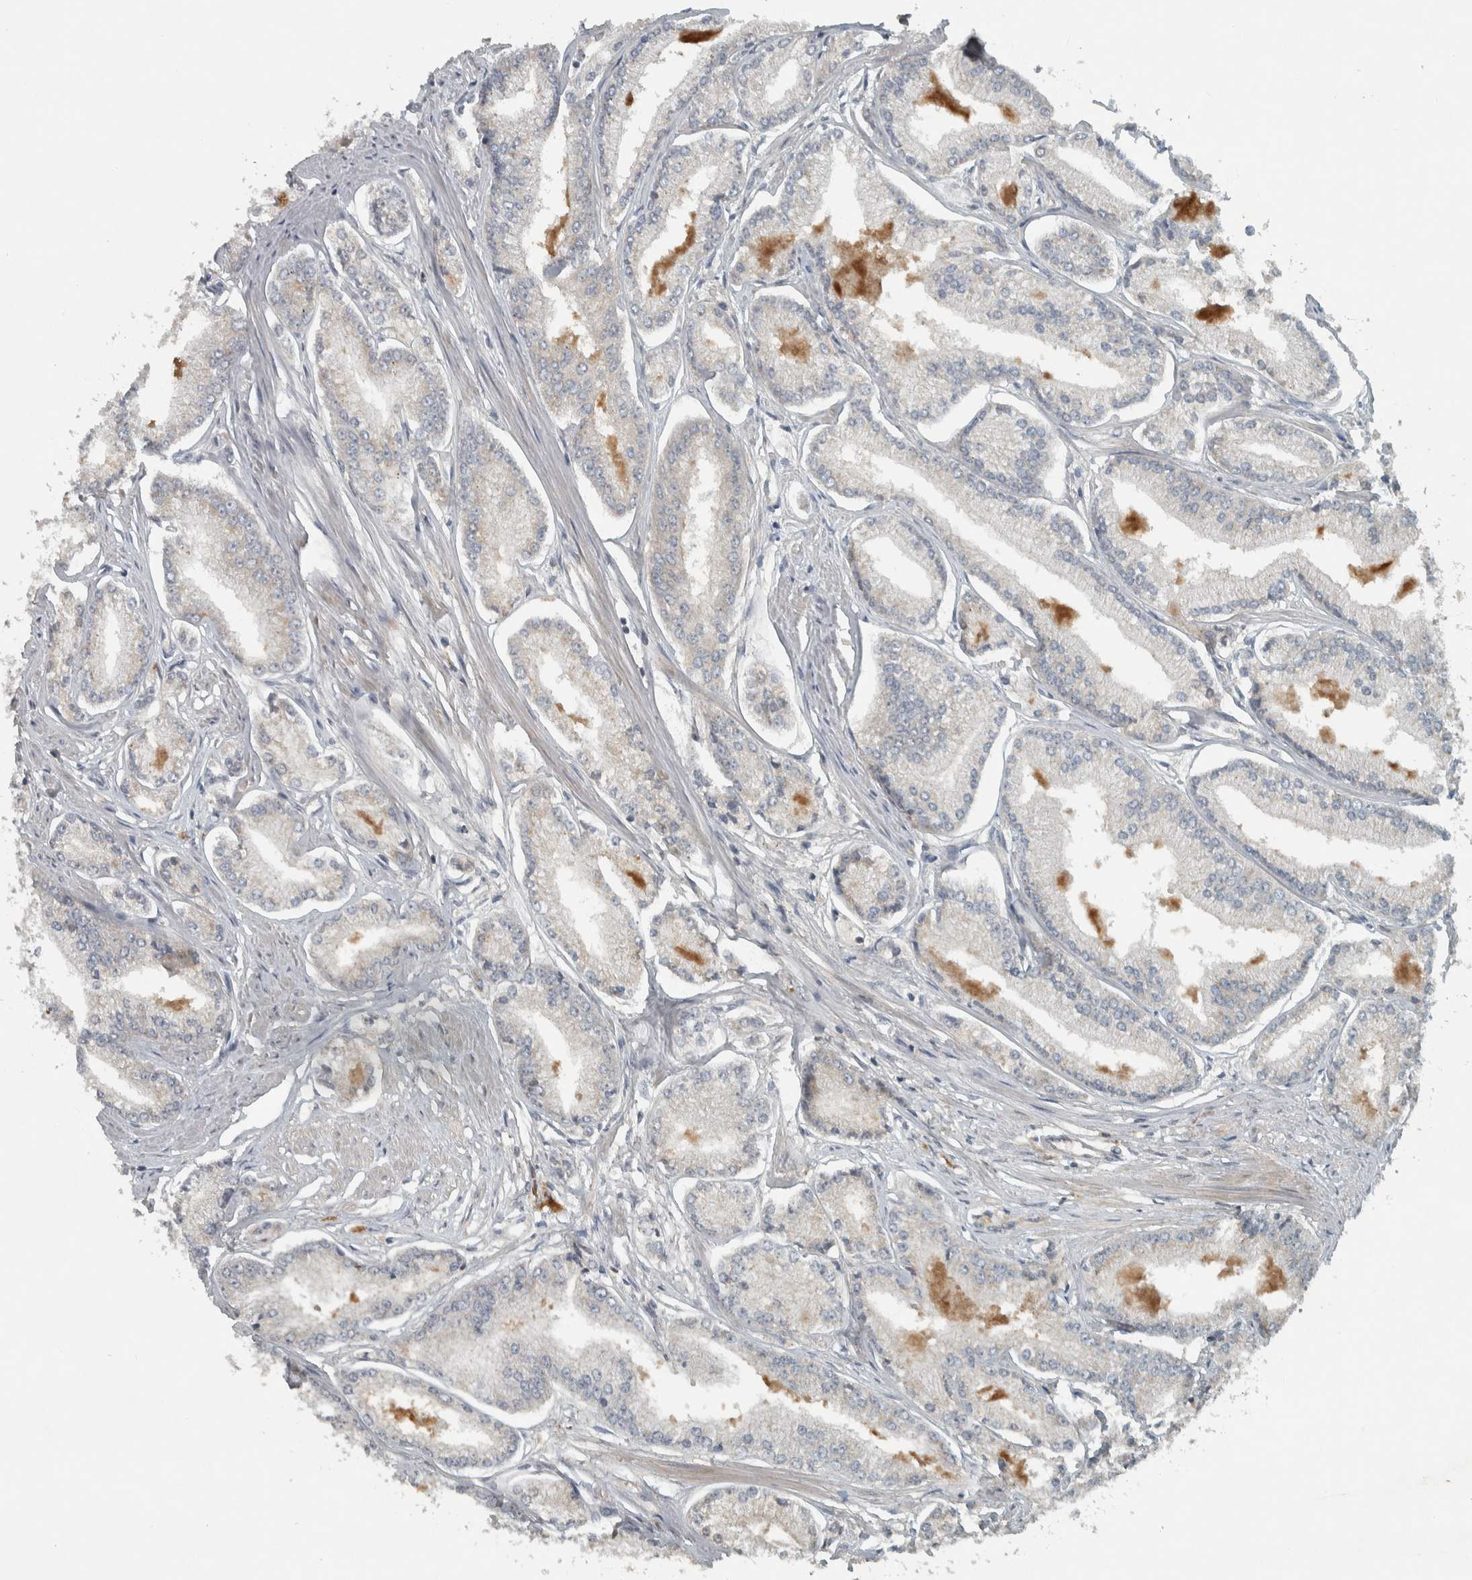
{"staining": {"intensity": "negative", "quantity": "none", "location": "none"}, "tissue": "prostate cancer", "cell_type": "Tumor cells", "image_type": "cancer", "snomed": [{"axis": "morphology", "description": "Adenocarcinoma, Low grade"}, {"axis": "topography", "description": "Prostate"}], "caption": "Prostate adenocarcinoma (low-grade) was stained to show a protein in brown. There is no significant expression in tumor cells. (Brightfield microscopy of DAB (3,3'-diaminobenzidine) IHC at high magnification).", "gene": "CLCN2", "patient": {"sex": "male", "age": 52}}